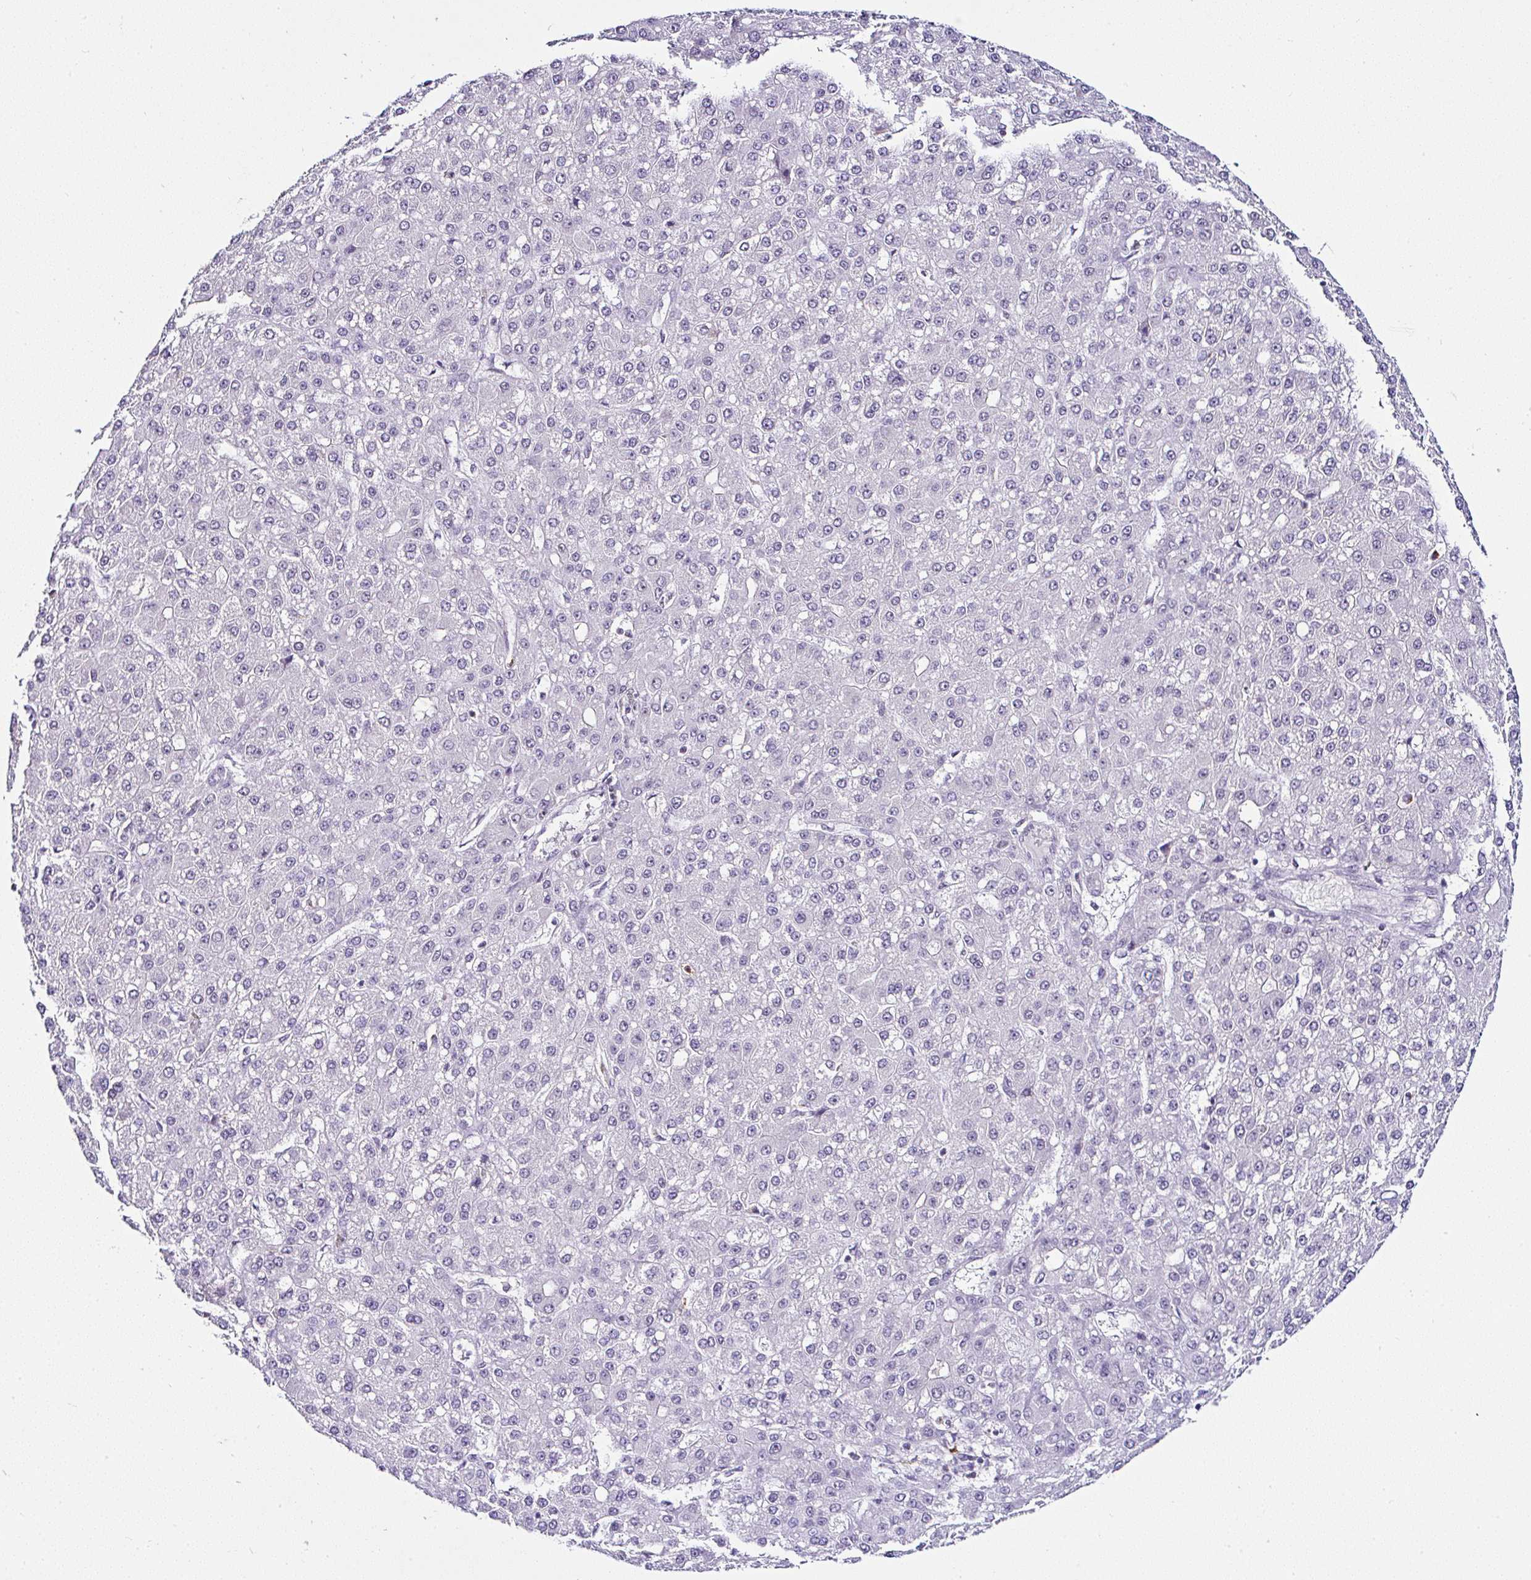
{"staining": {"intensity": "negative", "quantity": "none", "location": "none"}, "tissue": "liver cancer", "cell_type": "Tumor cells", "image_type": "cancer", "snomed": [{"axis": "morphology", "description": "Carcinoma, Hepatocellular, NOS"}, {"axis": "topography", "description": "Liver"}], "caption": "High magnification brightfield microscopy of hepatocellular carcinoma (liver) stained with DAB (brown) and counterstained with hematoxylin (blue): tumor cells show no significant staining.", "gene": "PTPN2", "patient": {"sex": "male", "age": 67}}